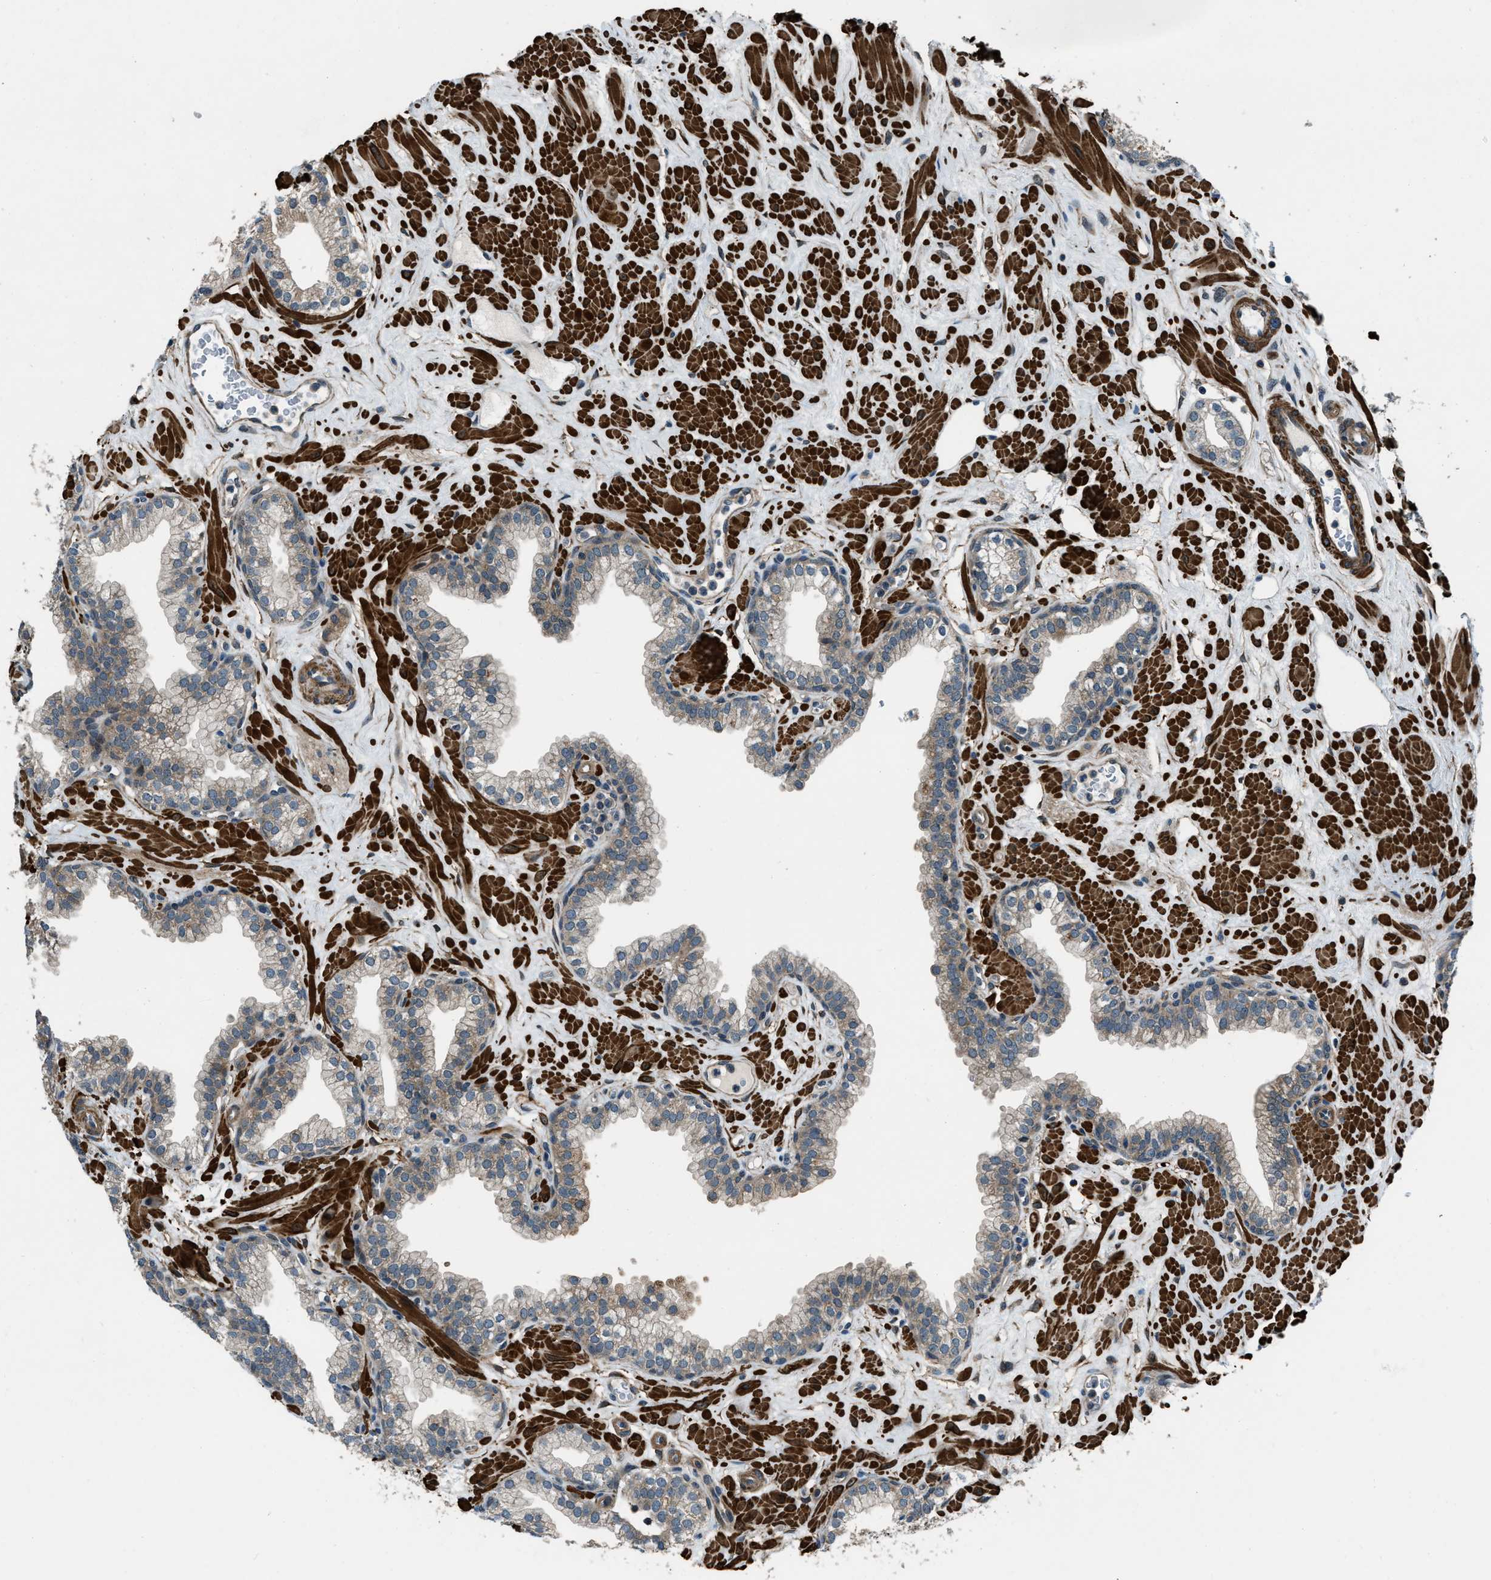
{"staining": {"intensity": "moderate", "quantity": ">75%", "location": "cytoplasmic/membranous"}, "tissue": "prostate", "cell_type": "Glandular cells", "image_type": "normal", "snomed": [{"axis": "morphology", "description": "Normal tissue, NOS"}, {"axis": "morphology", "description": "Urothelial carcinoma, Low grade"}, {"axis": "topography", "description": "Urinary bladder"}, {"axis": "topography", "description": "Prostate"}], "caption": "Prostate stained with a brown dye exhibits moderate cytoplasmic/membranous positive staining in about >75% of glandular cells.", "gene": "NUDCD3", "patient": {"sex": "male", "age": 60}}